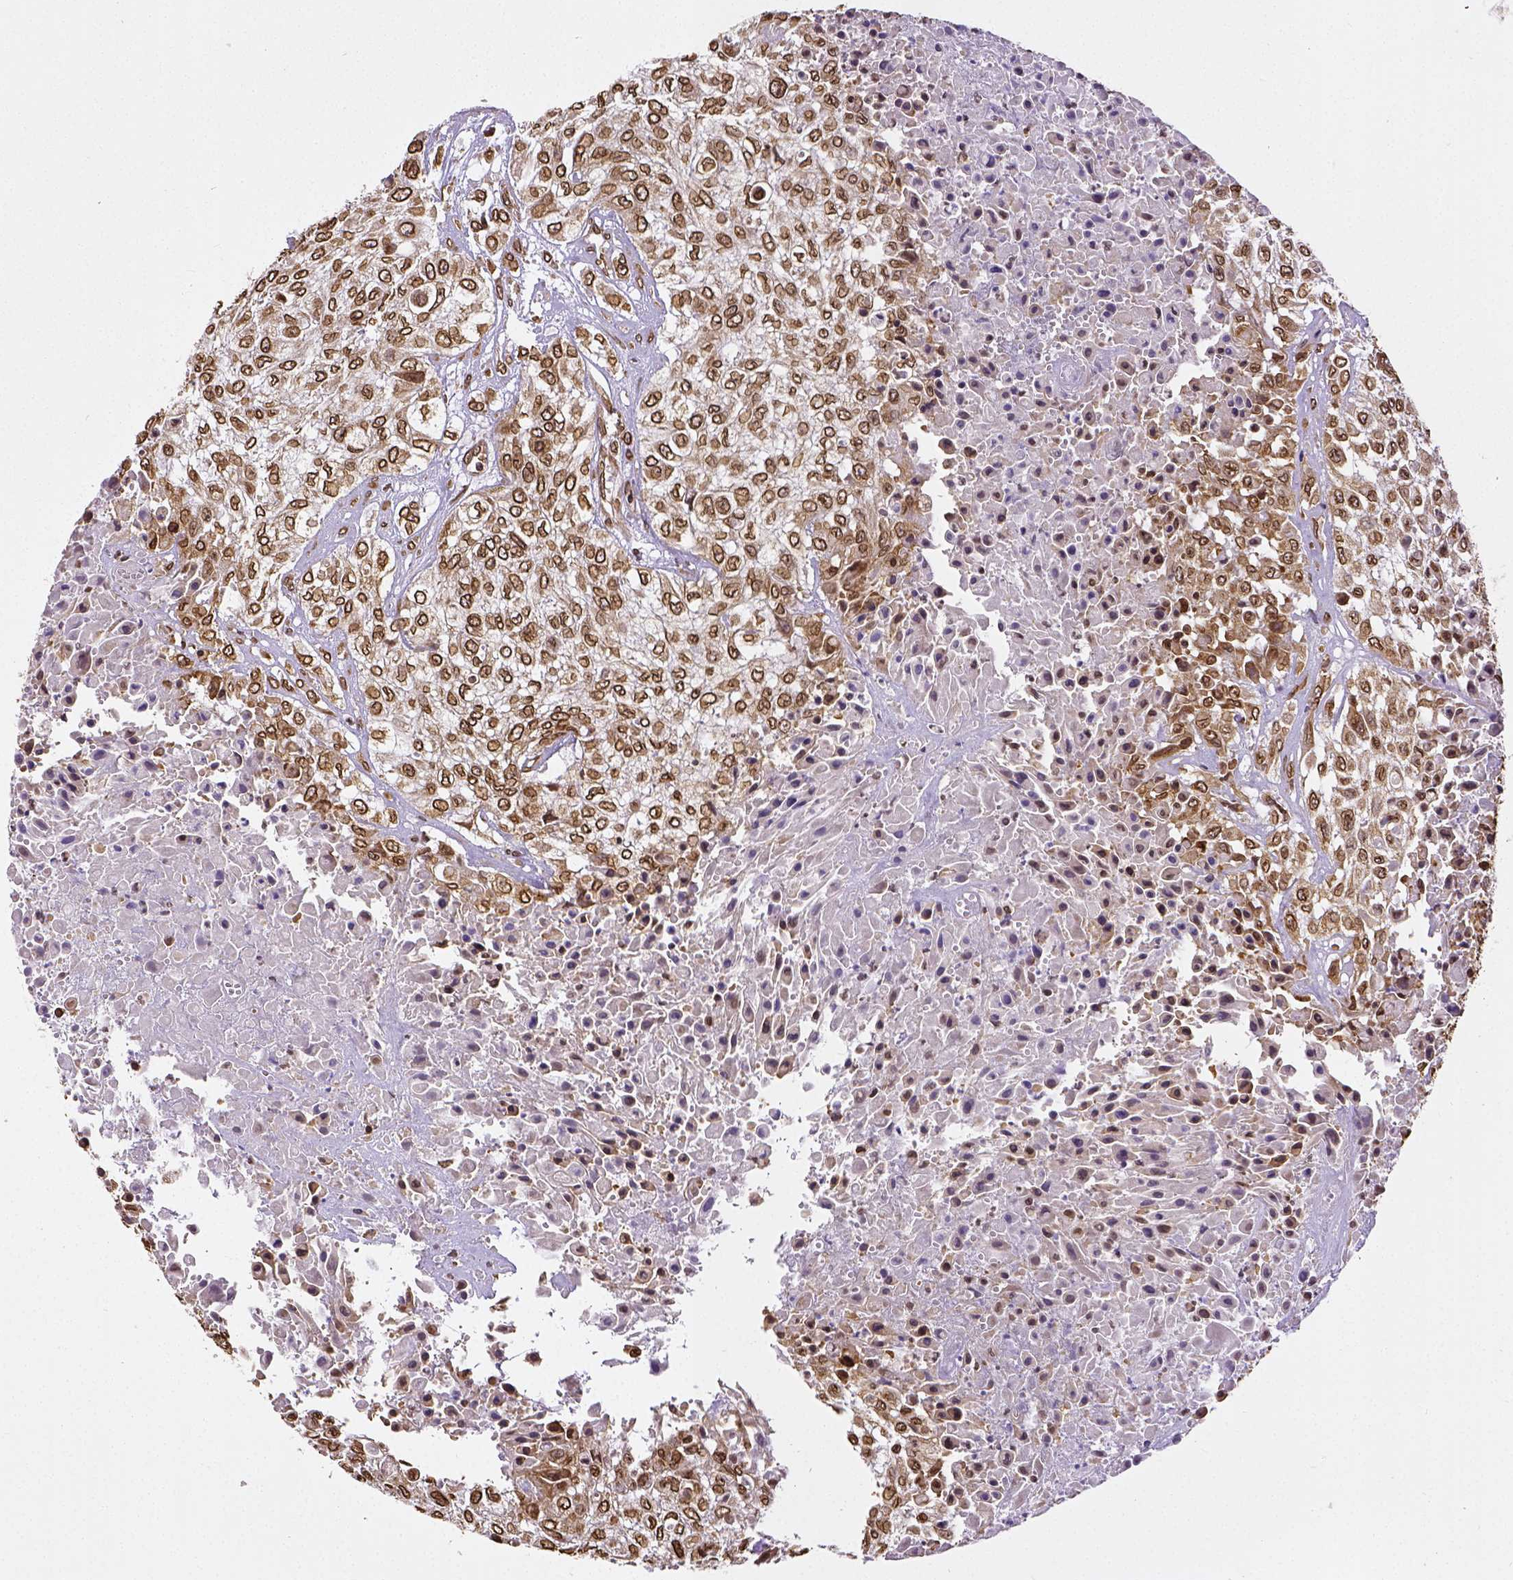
{"staining": {"intensity": "strong", "quantity": ">75%", "location": "cytoplasmic/membranous,nuclear"}, "tissue": "urothelial cancer", "cell_type": "Tumor cells", "image_type": "cancer", "snomed": [{"axis": "morphology", "description": "Urothelial carcinoma, High grade"}, {"axis": "topography", "description": "Urinary bladder"}], "caption": "Immunohistochemical staining of urothelial cancer displays strong cytoplasmic/membranous and nuclear protein staining in about >75% of tumor cells.", "gene": "MTDH", "patient": {"sex": "male", "age": 57}}